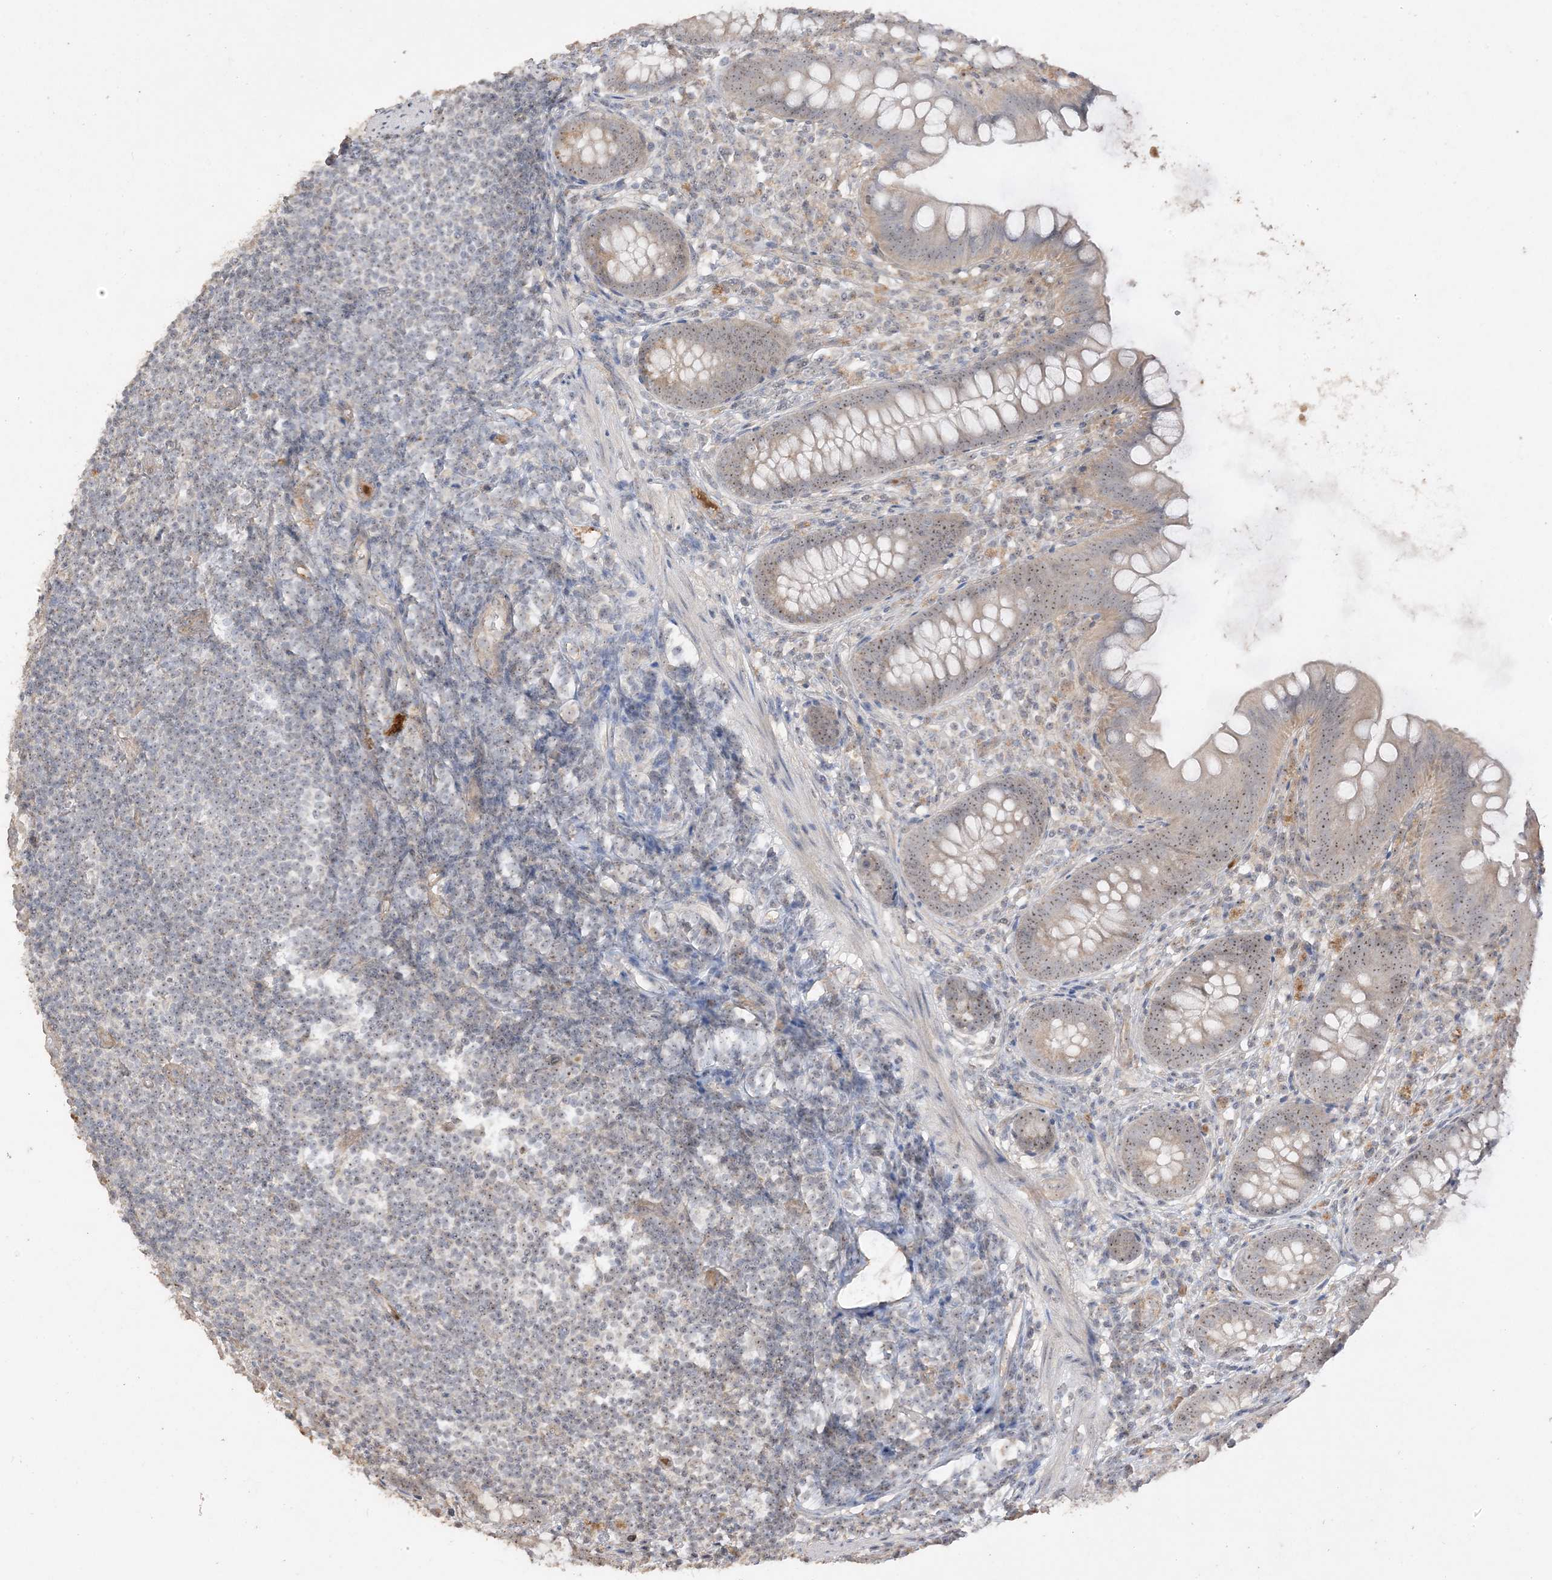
{"staining": {"intensity": "weak", "quantity": ">75%", "location": "nuclear"}, "tissue": "appendix", "cell_type": "Glandular cells", "image_type": "normal", "snomed": [{"axis": "morphology", "description": "Normal tissue, NOS"}, {"axis": "topography", "description": "Appendix"}], "caption": "Protein expression analysis of normal appendix displays weak nuclear positivity in about >75% of glandular cells.", "gene": "DDX18", "patient": {"sex": "female", "age": 62}}